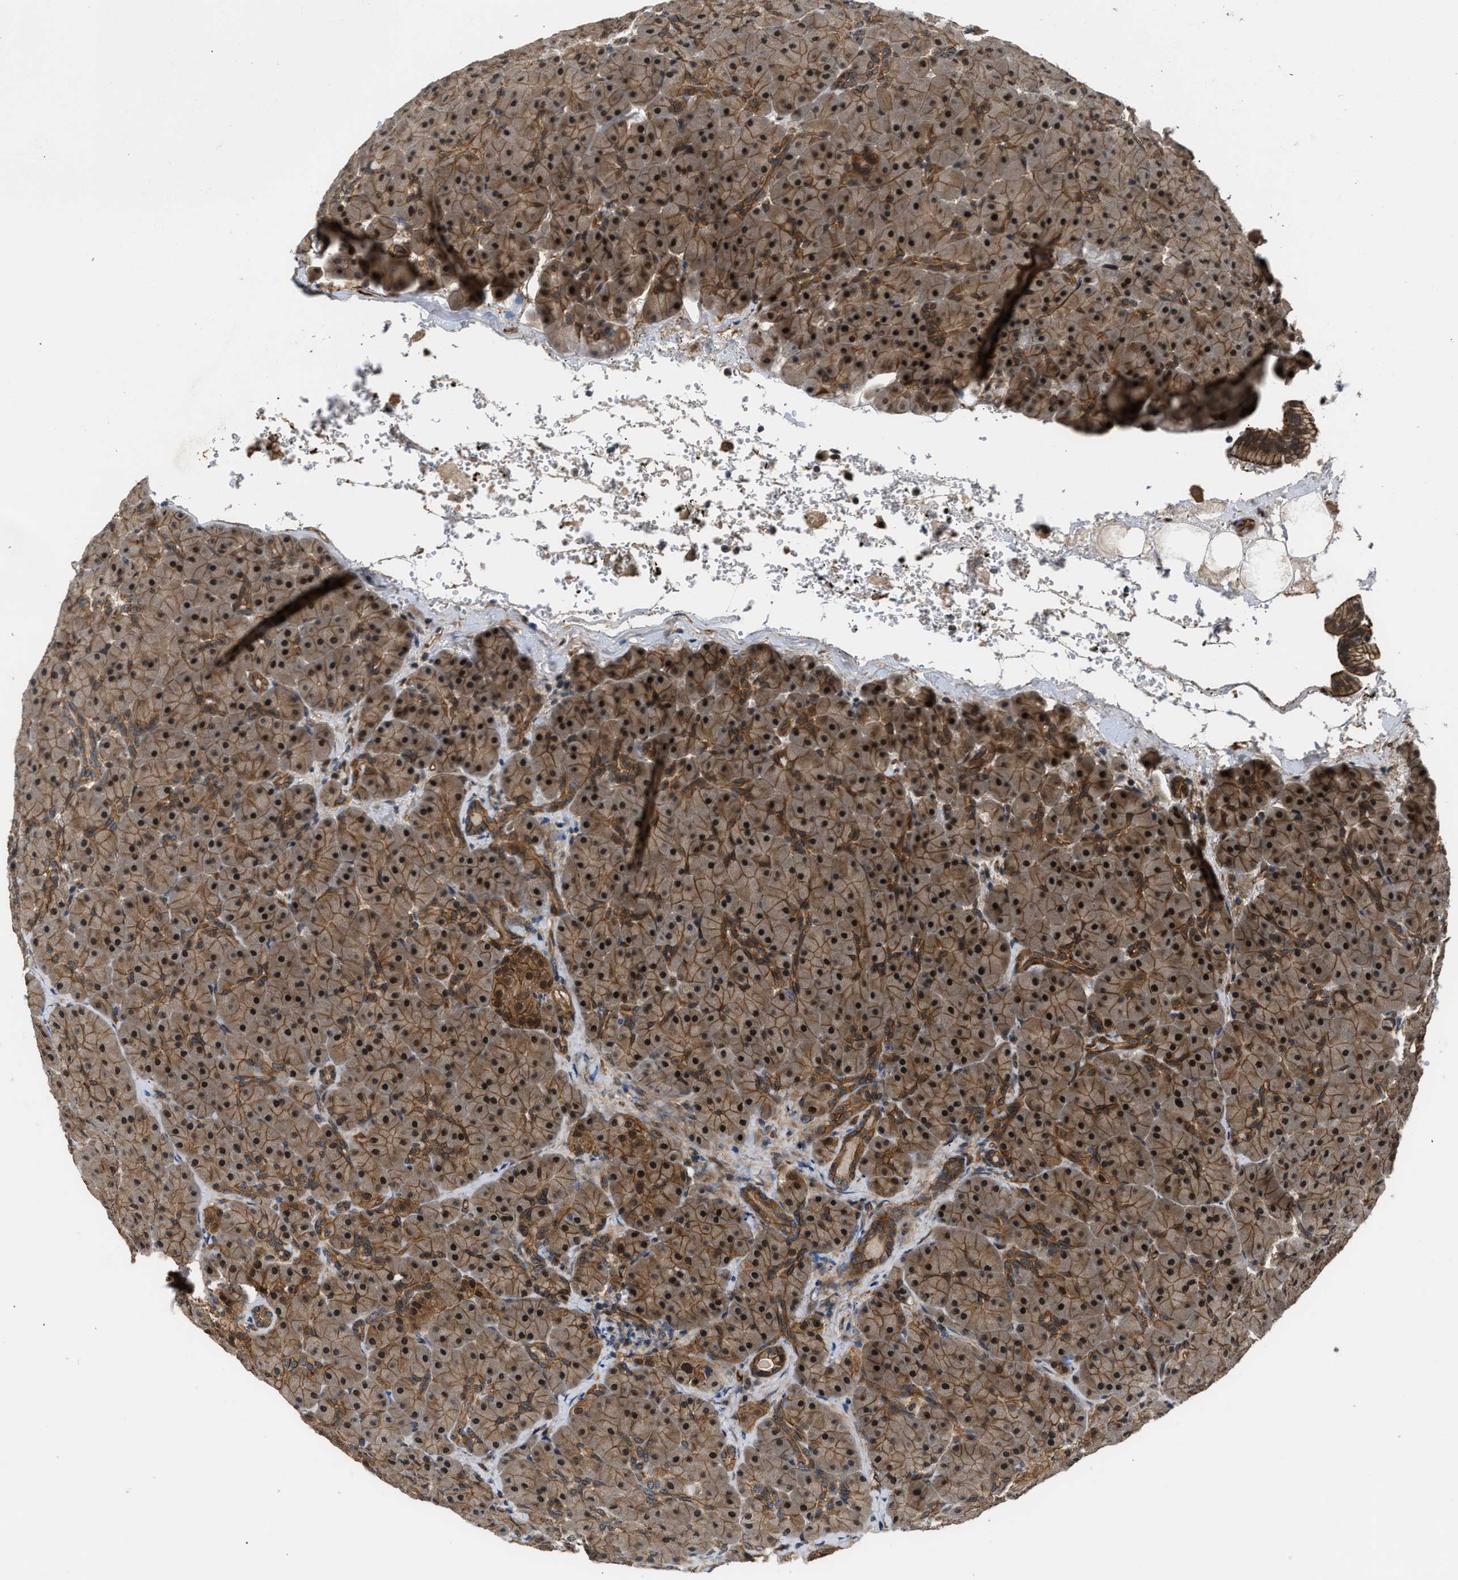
{"staining": {"intensity": "moderate", "quantity": ">75%", "location": "cytoplasmic/membranous,nuclear"}, "tissue": "pancreas", "cell_type": "Exocrine glandular cells", "image_type": "normal", "snomed": [{"axis": "morphology", "description": "Normal tissue, NOS"}, {"axis": "topography", "description": "Pancreas"}], "caption": "The image demonstrates staining of unremarkable pancreas, revealing moderate cytoplasmic/membranous,nuclear protein positivity (brown color) within exocrine glandular cells.", "gene": "COPS2", "patient": {"sex": "male", "age": 66}}